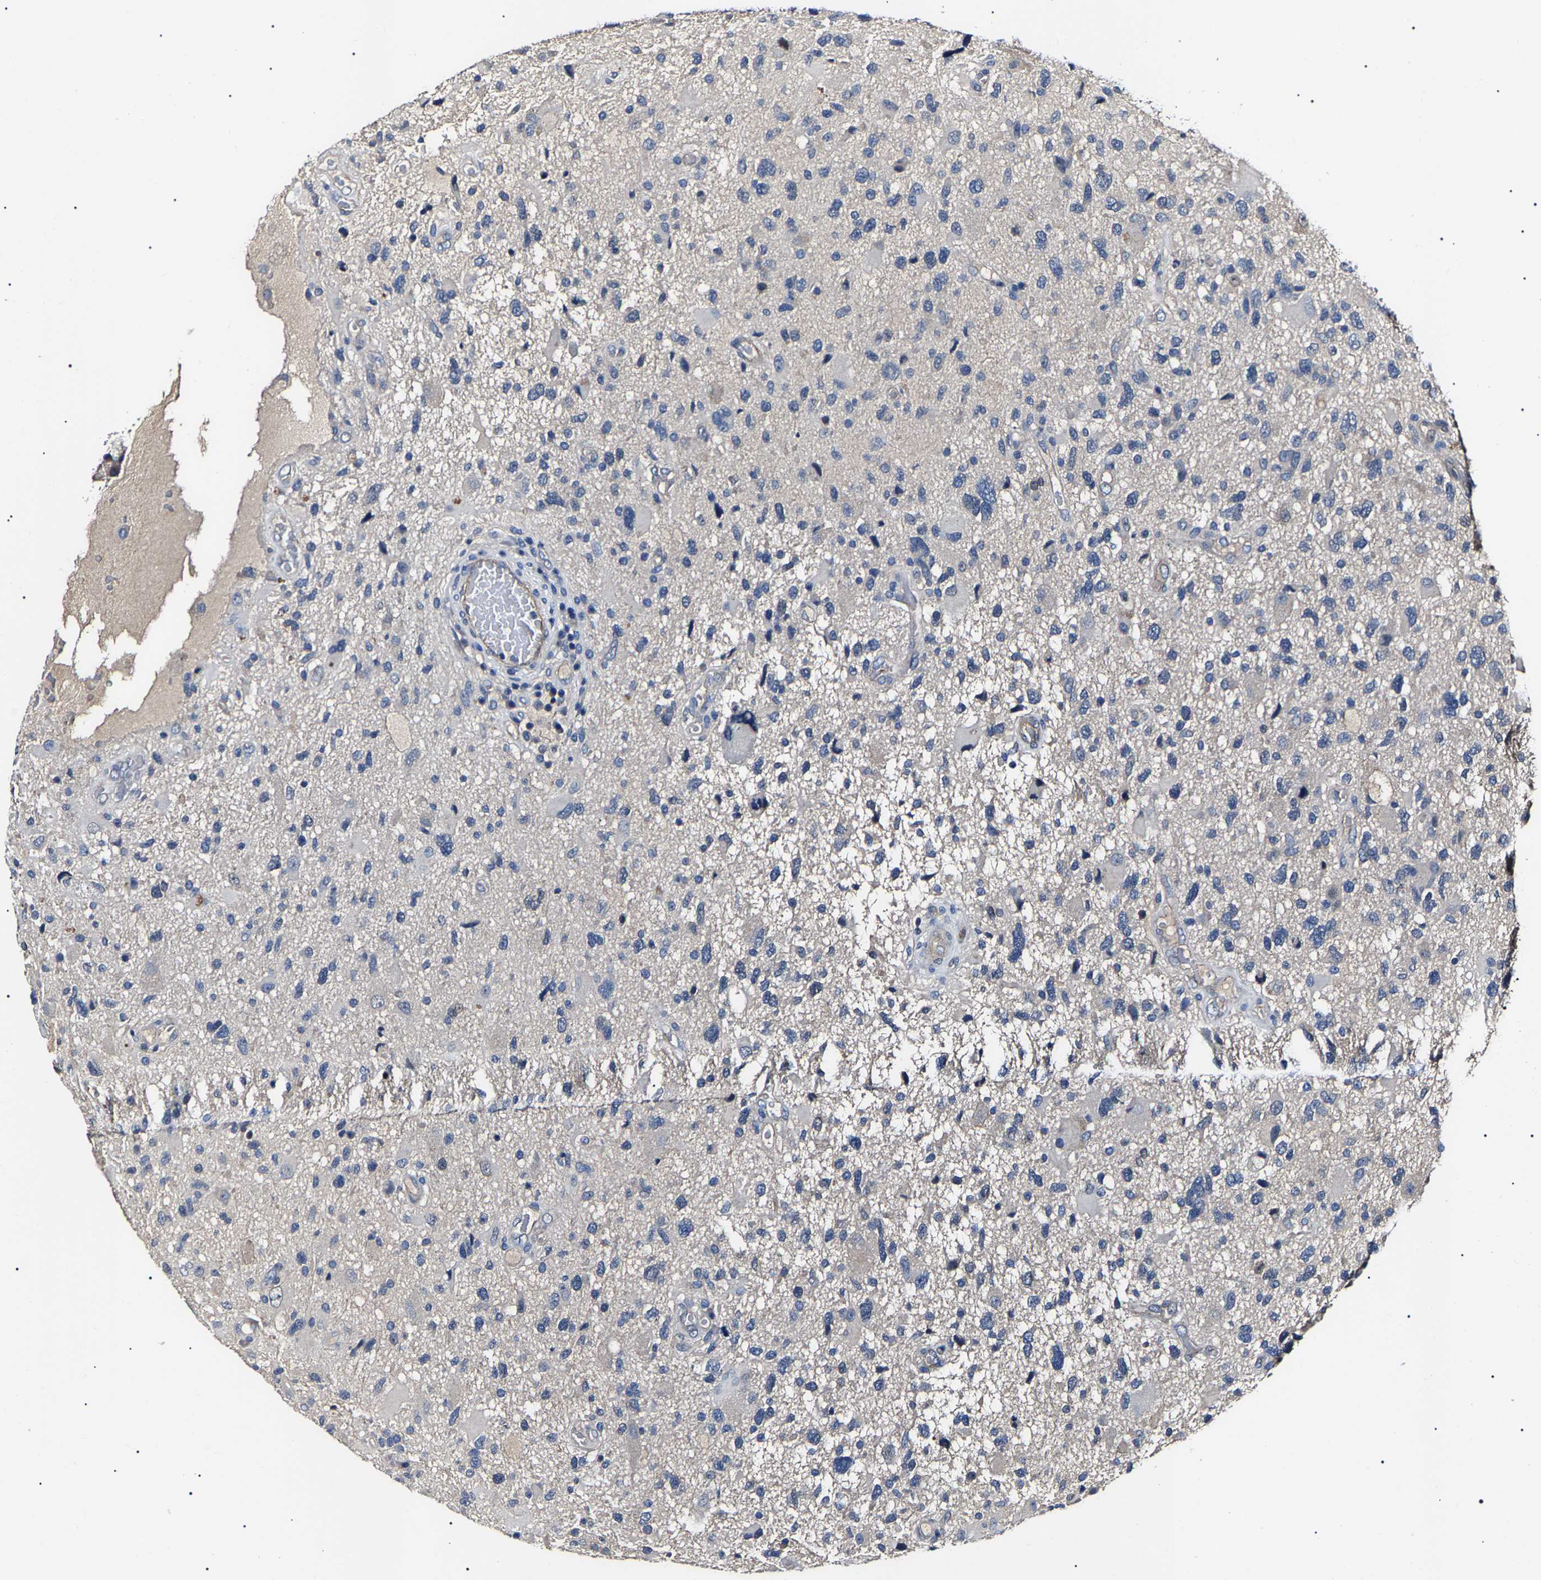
{"staining": {"intensity": "negative", "quantity": "none", "location": "none"}, "tissue": "glioma", "cell_type": "Tumor cells", "image_type": "cancer", "snomed": [{"axis": "morphology", "description": "Glioma, malignant, High grade"}, {"axis": "topography", "description": "Brain"}], "caption": "IHC photomicrograph of glioma stained for a protein (brown), which exhibits no staining in tumor cells.", "gene": "KLHL42", "patient": {"sex": "male", "age": 33}}